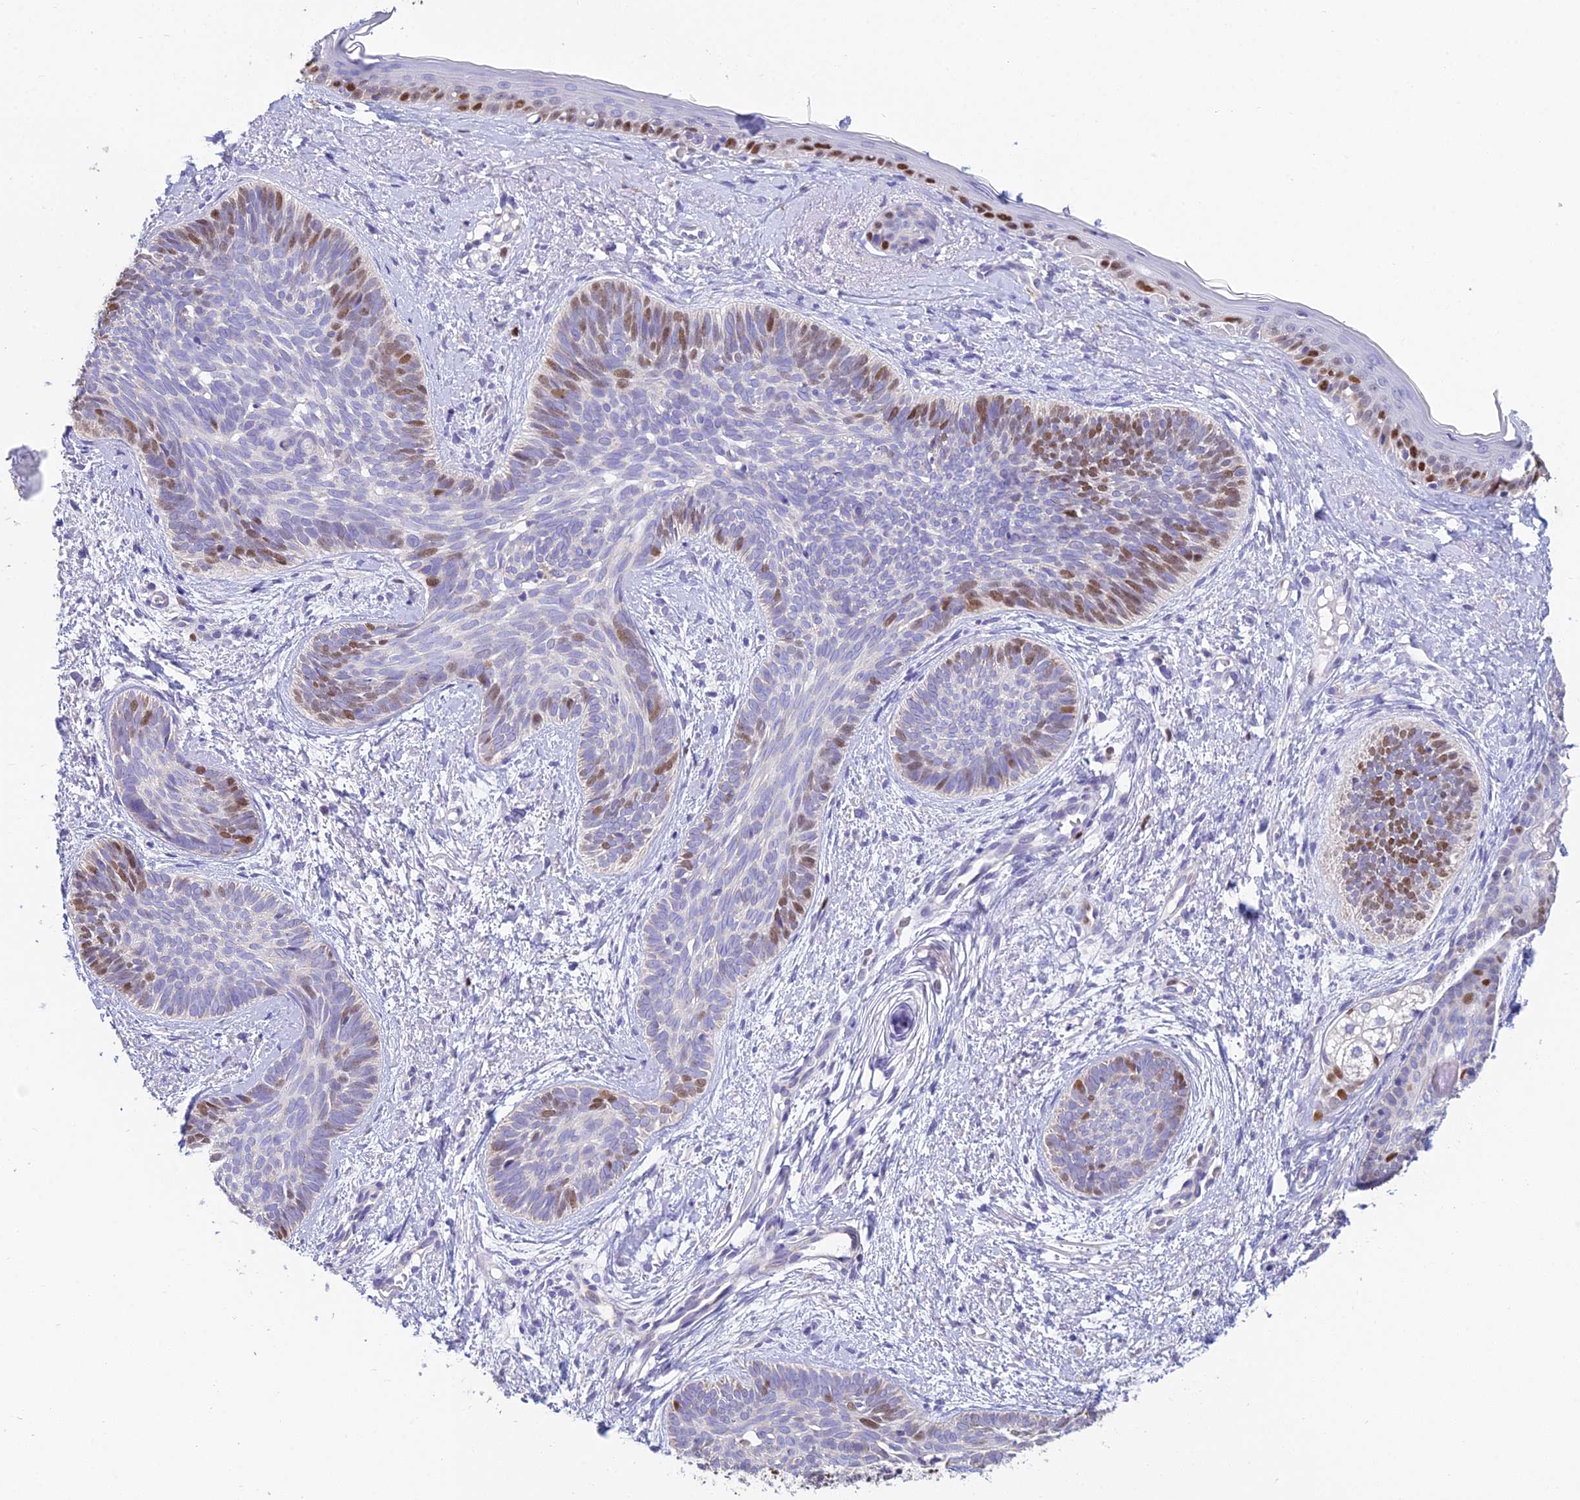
{"staining": {"intensity": "moderate", "quantity": "<25%", "location": "nuclear"}, "tissue": "skin cancer", "cell_type": "Tumor cells", "image_type": "cancer", "snomed": [{"axis": "morphology", "description": "Basal cell carcinoma"}, {"axis": "topography", "description": "Skin"}], "caption": "There is low levels of moderate nuclear expression in tumor cells of basal cell carcinoma (skin), as demonstrated by immunohistochemical staining (brown color).", "gene": "MCM2", "patient": {"sex": "female", "age": 81}}